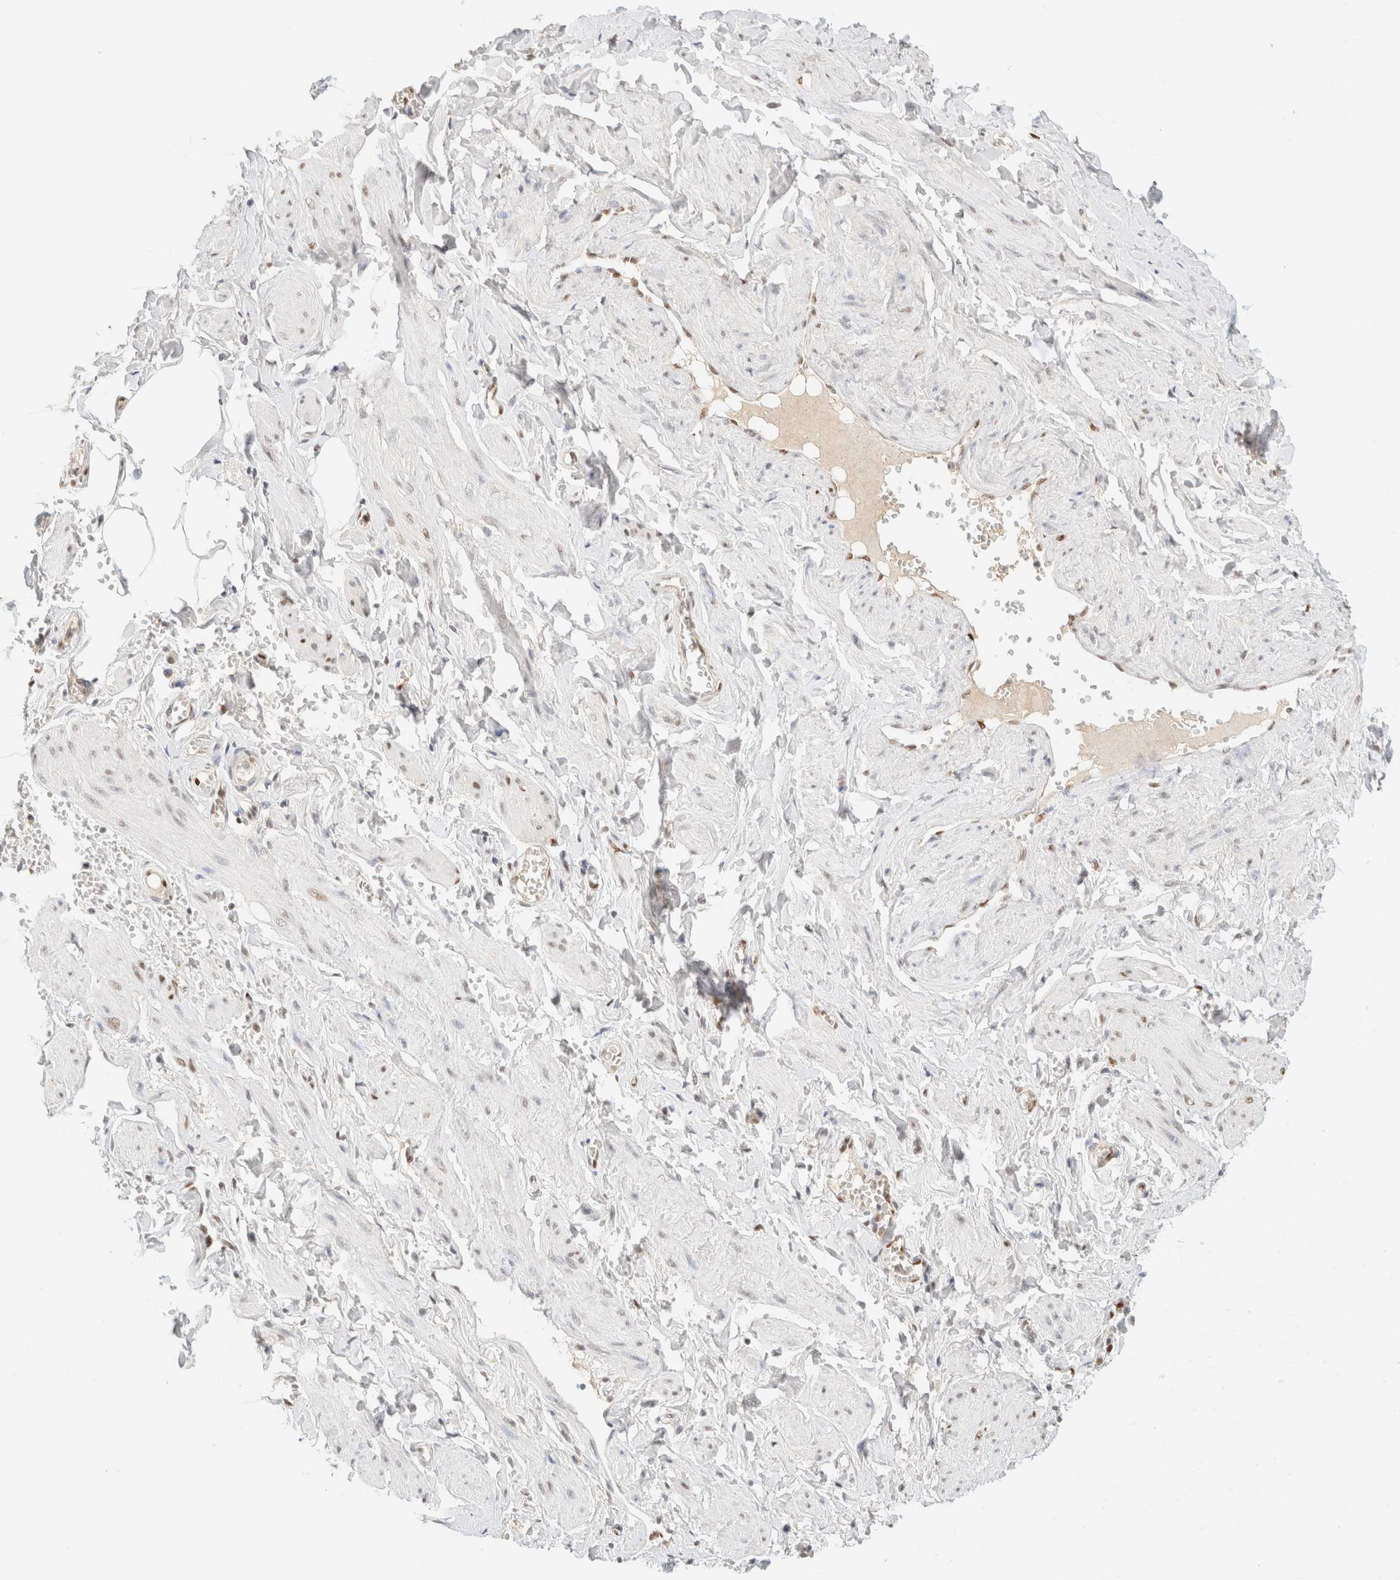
{"staining": {"intensity": "weak", "quantity": "25%-75%", "location": "nuclear"}, "tissue": "adipose tissue", "cell_type": "Adipocytes", "image_type": "normal", "snomed": [{"axis": "morphology", "description": "Normal tissue, NOS"}, {"axis": "topography", "description": "Vascular tissue"}, {"axis": "topography", "description": "Fallopian tube"}, {"axis": "topography", "description": "Ovary"}], "caption": "A low amount of weak nuclear positivity is identified in approximately 25%-75% of adipocytes in normal adipose tissue.", "gene": "DDB2", "patient": {"sex": "female", "age": 67}}